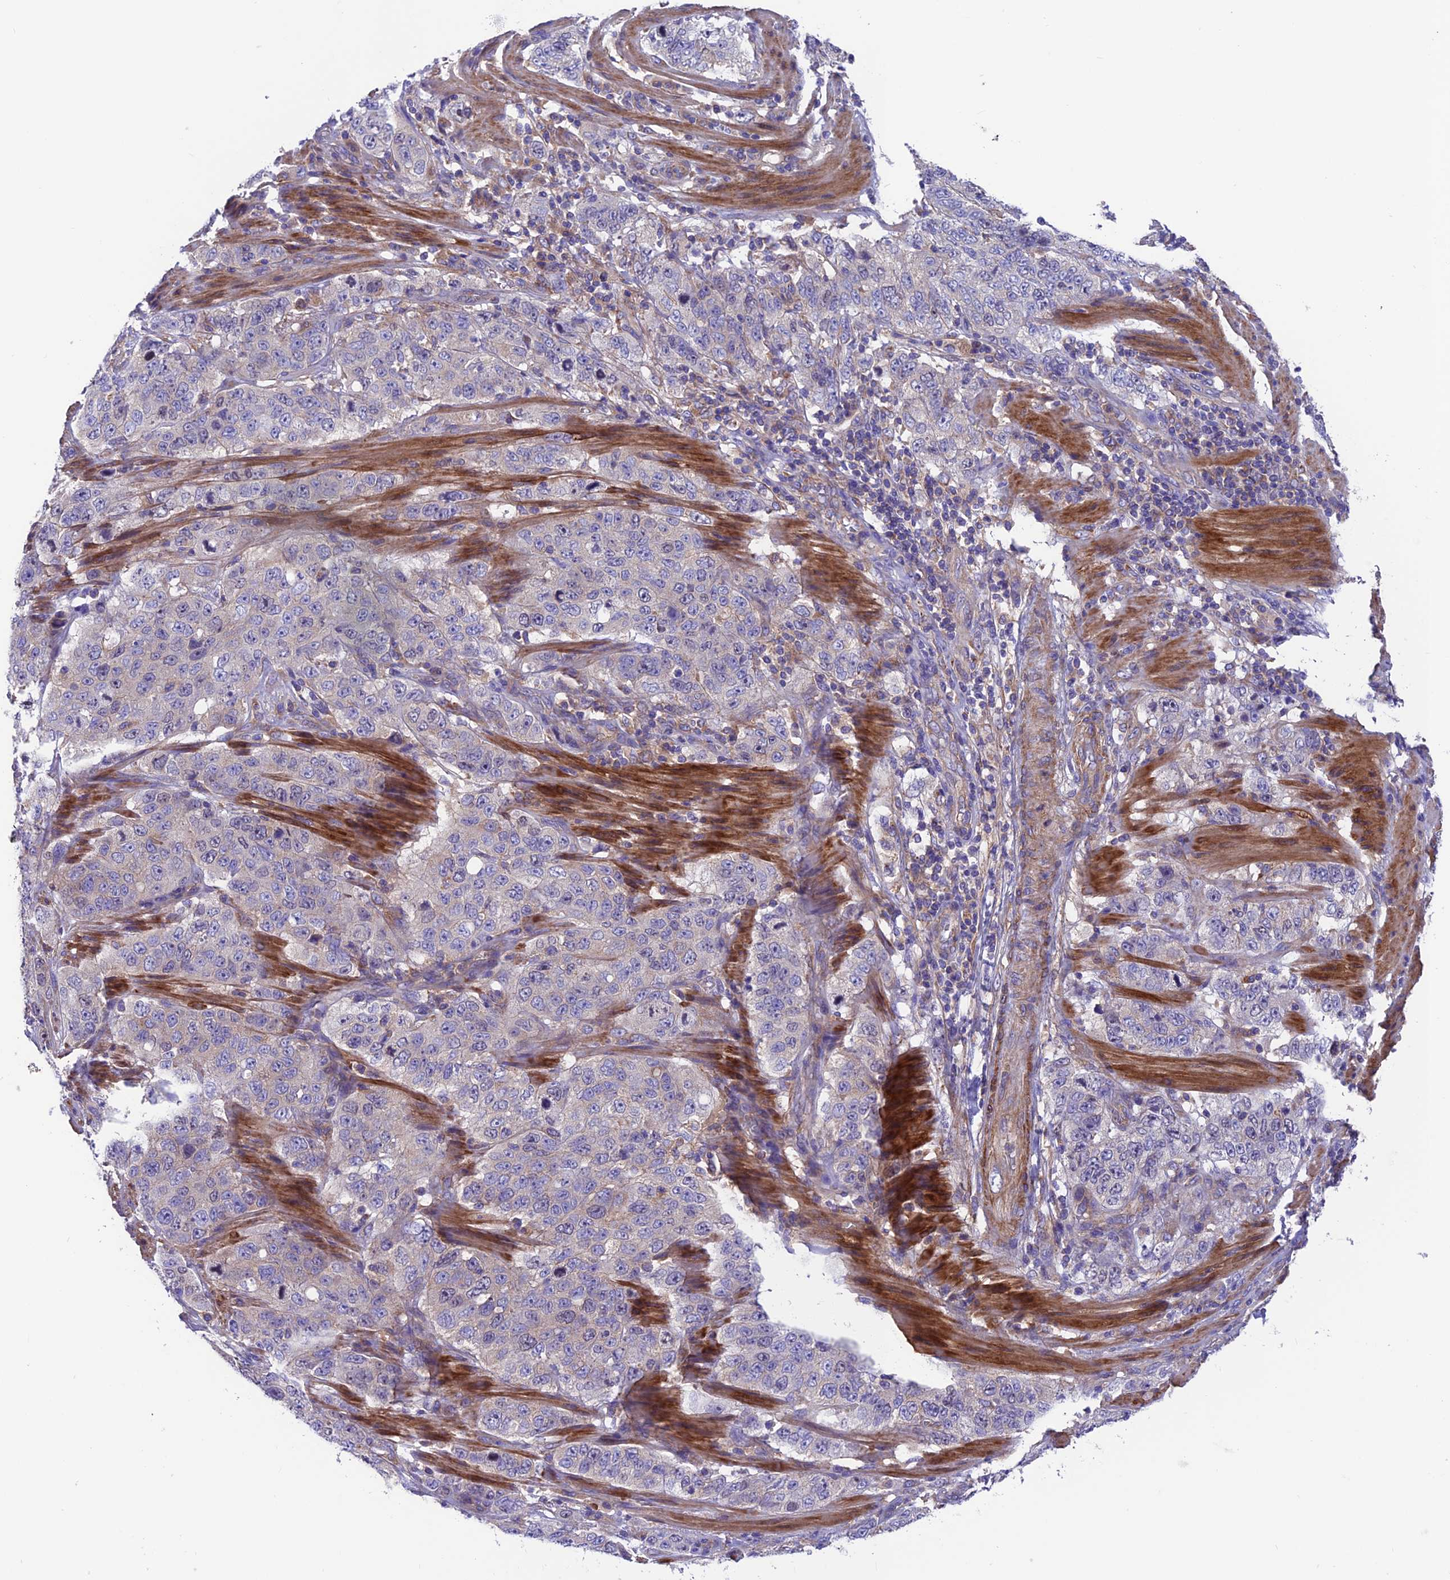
{"staining": {"intensity": "negative", "quantity": "none", "location": "none"}, "tissue": "stomach cancer", "cell_type": "Tumor cells", "image_type": "cancer", "snomed": [{"axis": "morphology", "description": "Adenocarcinoma, NOS"}, {"axis": "topography", "description": "Stomach"}], "caption": "Immunohistochemistry image of human adenocarcinoma (stomach) stained for a protein (brown), which demonstrates no staining in tumor cells.", "gene": "VPS16", "patient": {"sex": "male", "age": 48}}